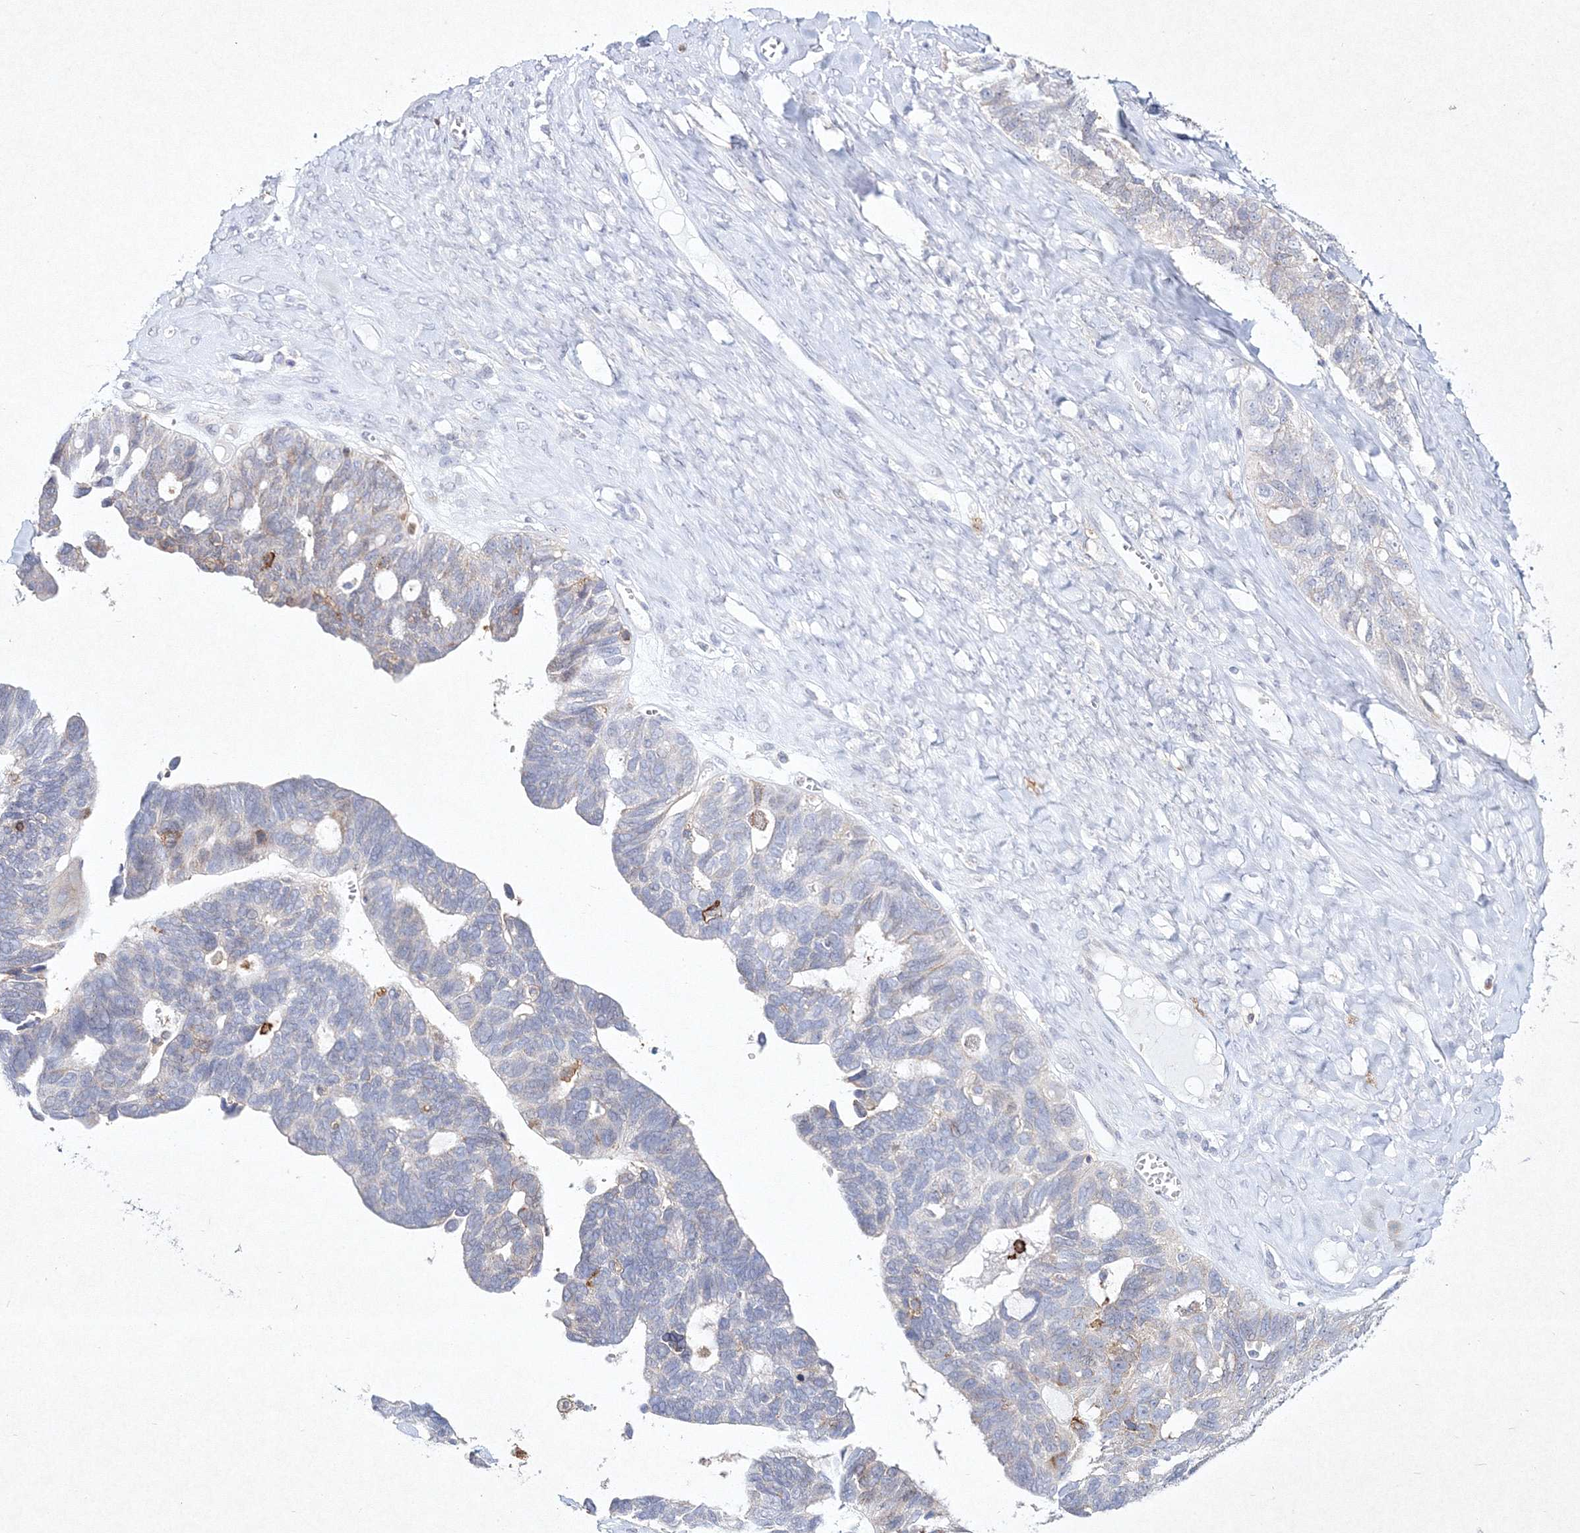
{"staining": {"intensity": "negative", "quantity": "none", "location": "none"}, "tissue": "ovarian cancer", "cell_type": "Tumor cells", "image_type": "cancer", "snomed": [{"axis": "morphology", "description": "Cystadenocarcinoma, serous, NOS"}, {"axis": "topography", "description": "Ovary"}], "caption": "High magnification brightfield microscopy of ovarian cancer (serous cystadenocarcinoma) stained with DAB (3,3'-diaminobenzidine) (brown) and counterstained with hematoxylin (blue): tumor cells show no significant expression.", "gene": "HCST", "patient": {"sex": "female", "age": 79}}